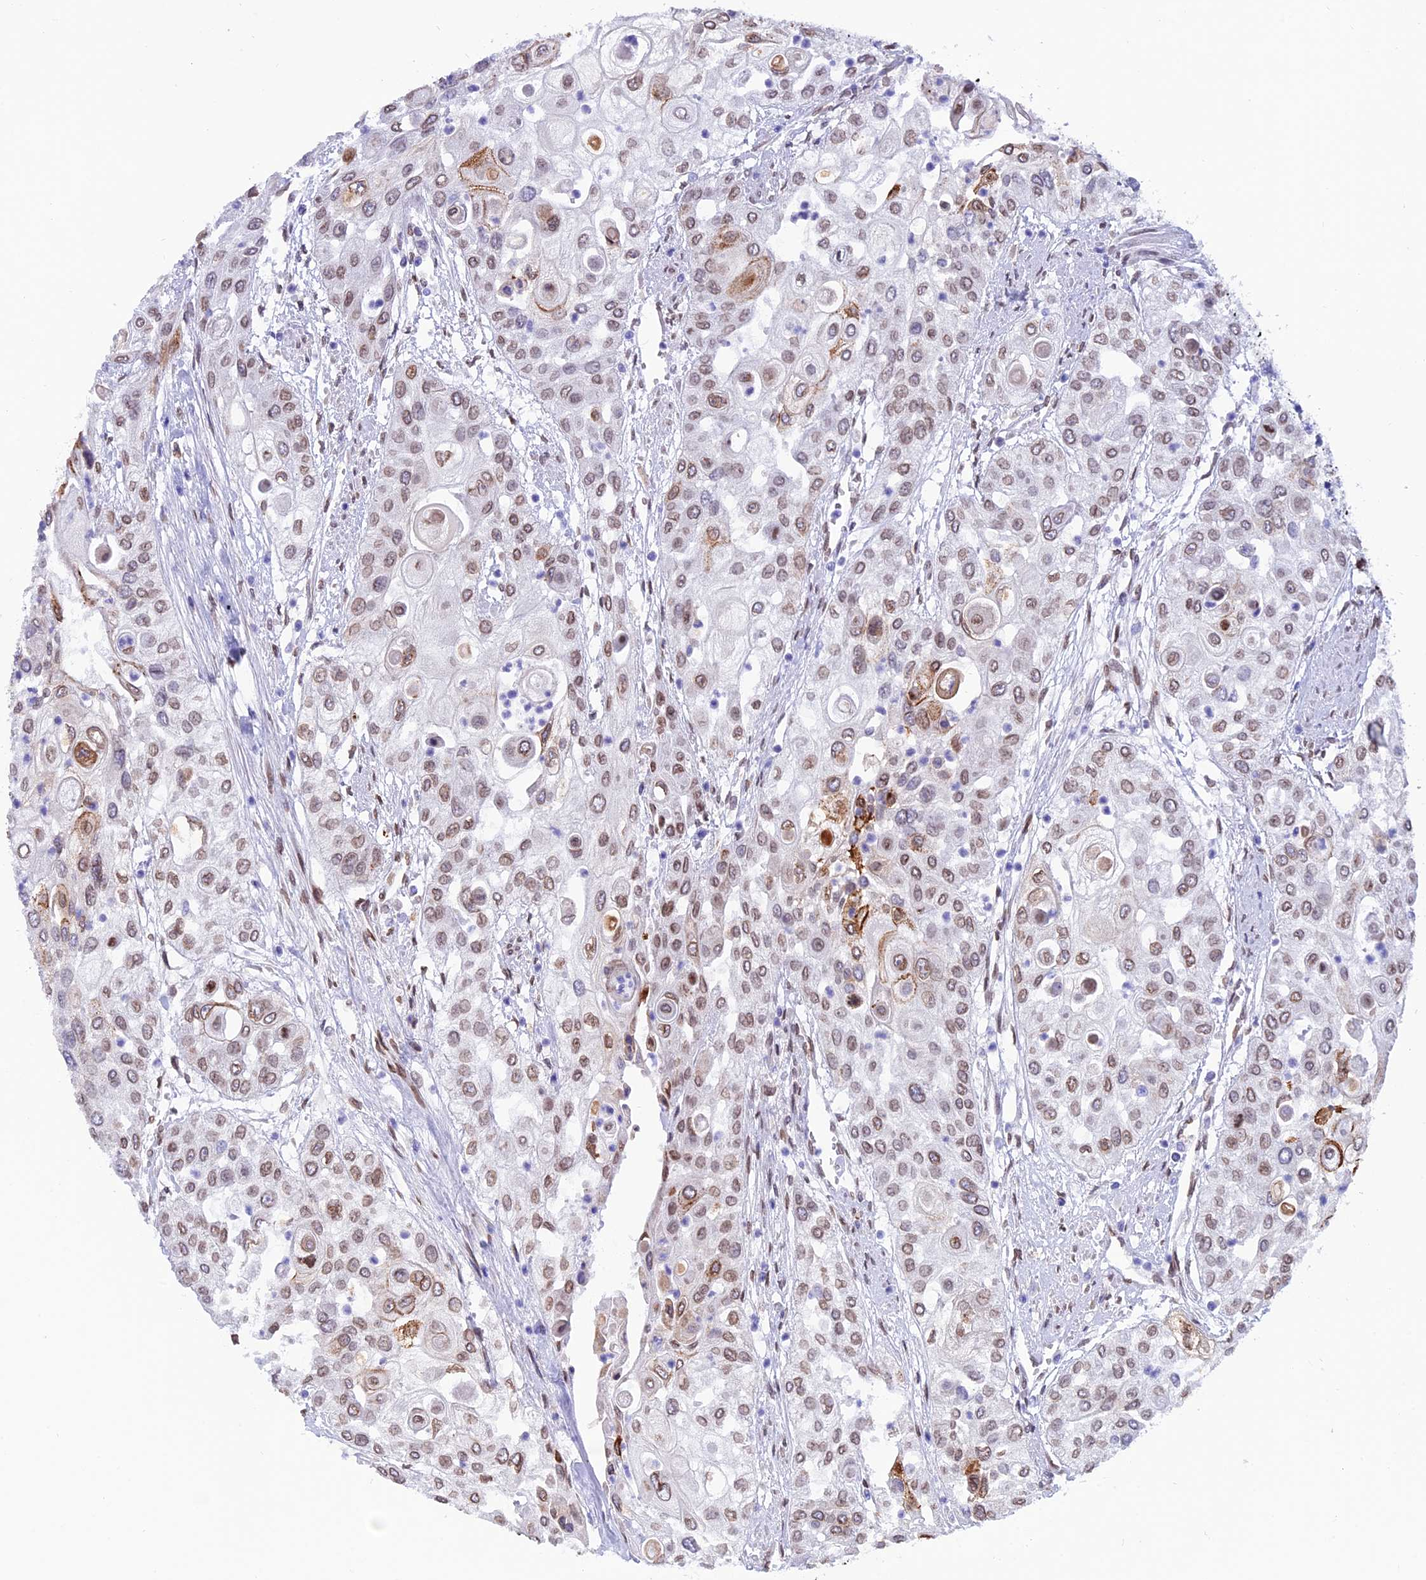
{"staining": {"intensity": "weak", "quantity": ">75%", "location": "cytoplasmic/membranous,nuclear"}, "tissue": "urothelial cancer", "cell_type": "Tumor cells", "image_type": "cancer", "snomed": [{"axis": "morphology", "description": "Urothelial carcinoma, High grade"}, {"axis": "topography", "description": "Urinary bladder"}], "caption": "Urothelial carcinoma (high-grade) tissue exhibits weak cytoplasmic/membranous and nuclear positivity in about >75% of tumor cells (Stains: DAB in brown, nuclei in blue, Microscopy: brightfield microscopy at high magnification).", "gene": "TMPRSS7", "patient": {"sex": "female", "age": 79}}